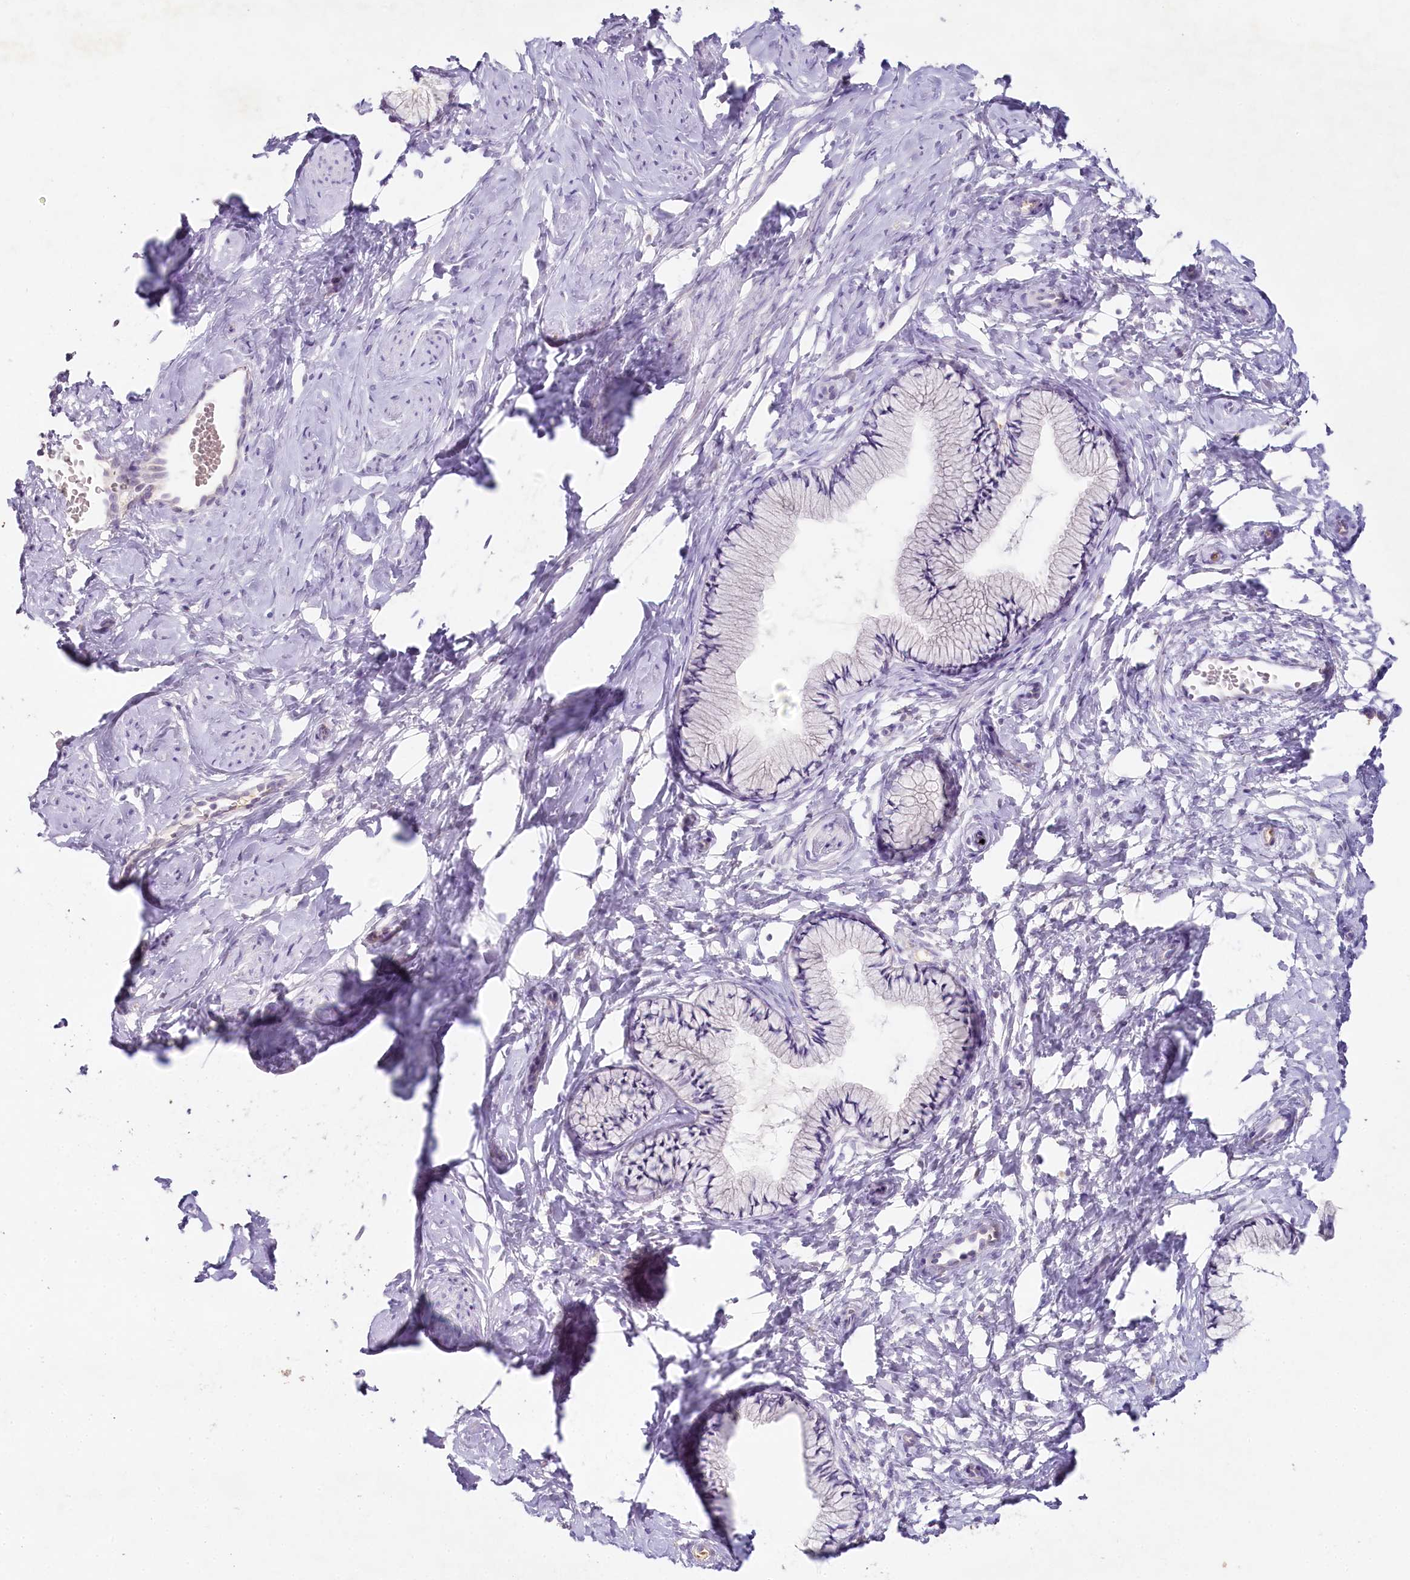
{"staining": {"intensity": "negative", "quantity": "none", "location": "none"}, "tissue": "cervix", "cell_type": "Glandular cells", "image_type": "normal", "snomed": [{"axis": "morphology", "description": "Normal tissue, NOS"}, {"axis": "topography", "description": "Cervix"}], "caption": "Photomicrograph shows no protein expression in glandular cells of unremarkable cervix. (DAB immunohistochemistry with hematoxylin counter stain).", "gene": "HPD", "patient": {"sex": "female", "age": 33}}